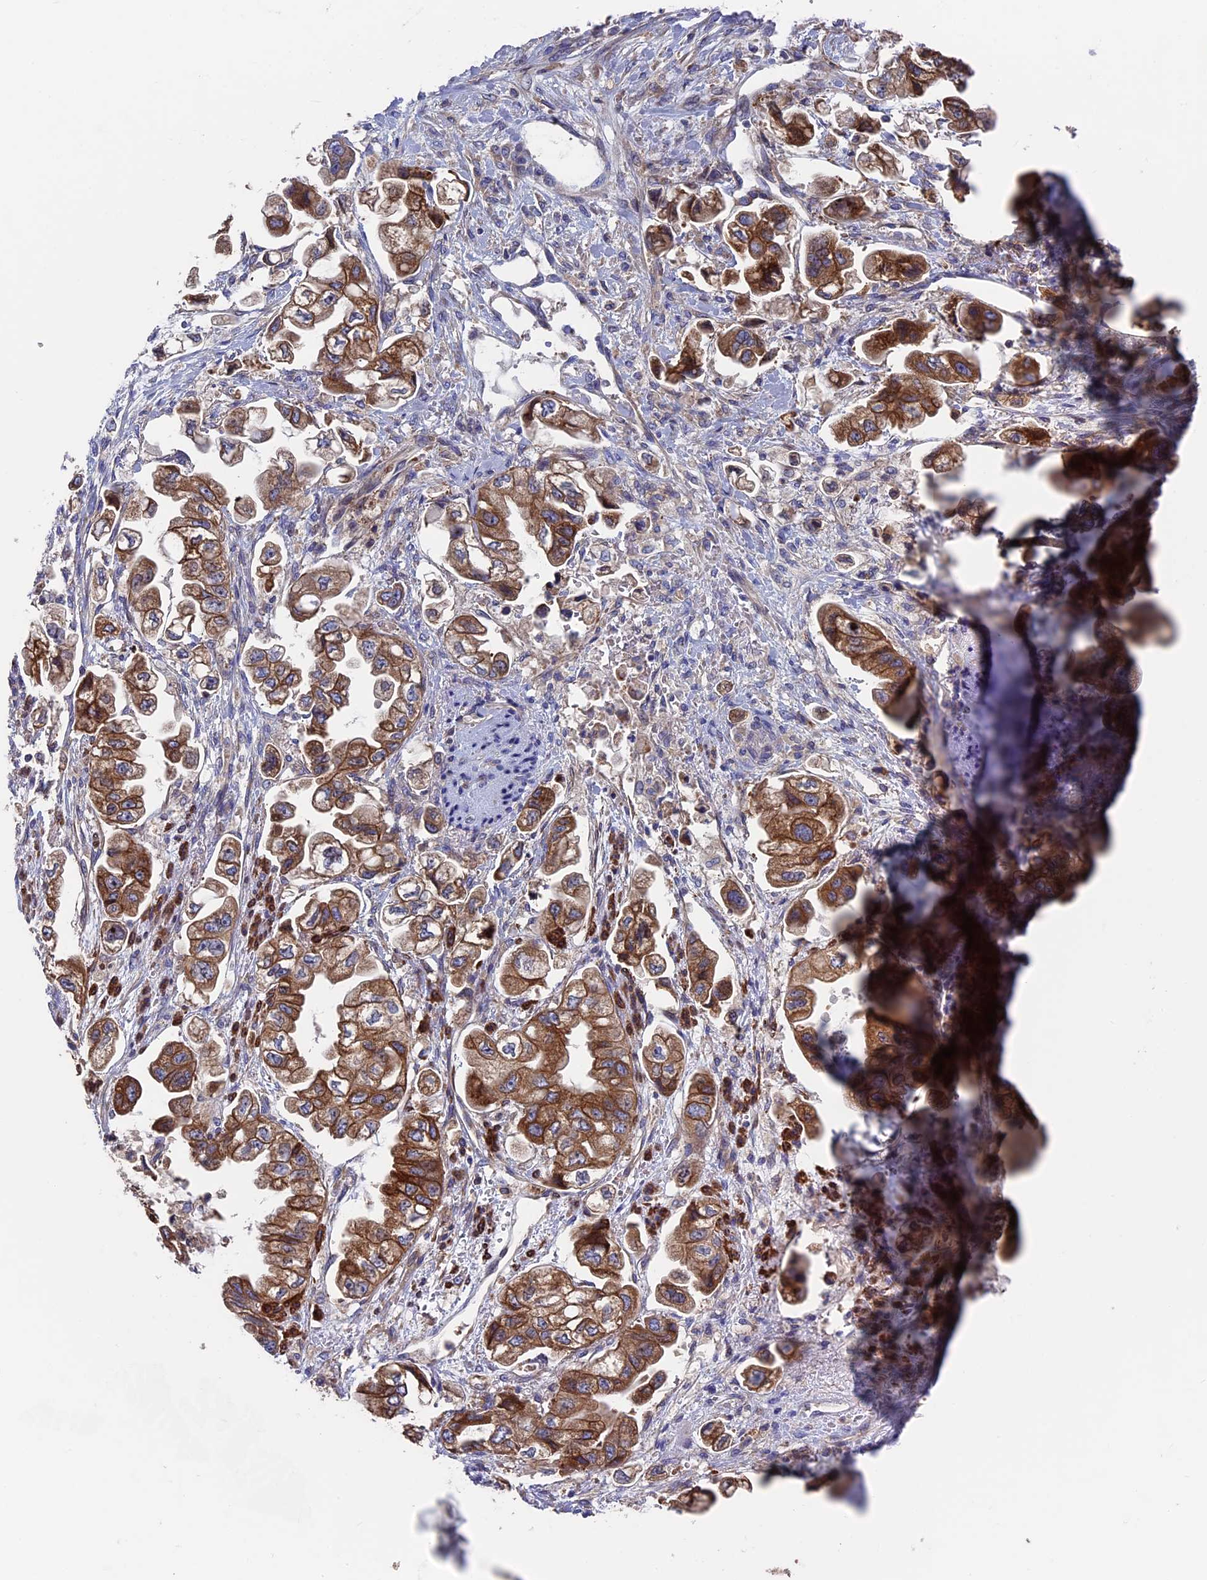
{"staining": {"intensity": "moderate", "quantity": ">75%", "location": "cytoplasmic/membranous"}, "tissue": "stomach cancer", "cell_type": "Tumor cells", "image_type": "cancer", "snomed": [{"axis": "morphology", "description": "Adenocarcinoma, NOS"}, {"axis": "topography", "description": "Stomach"}], "caption": "A brown stain highlights moderate cytoplasmic/membranous staining of a protein in stomach cancer tumor cells.", "gene": "DNAJC3", "patient": {"sex": "male", "age": 62}}